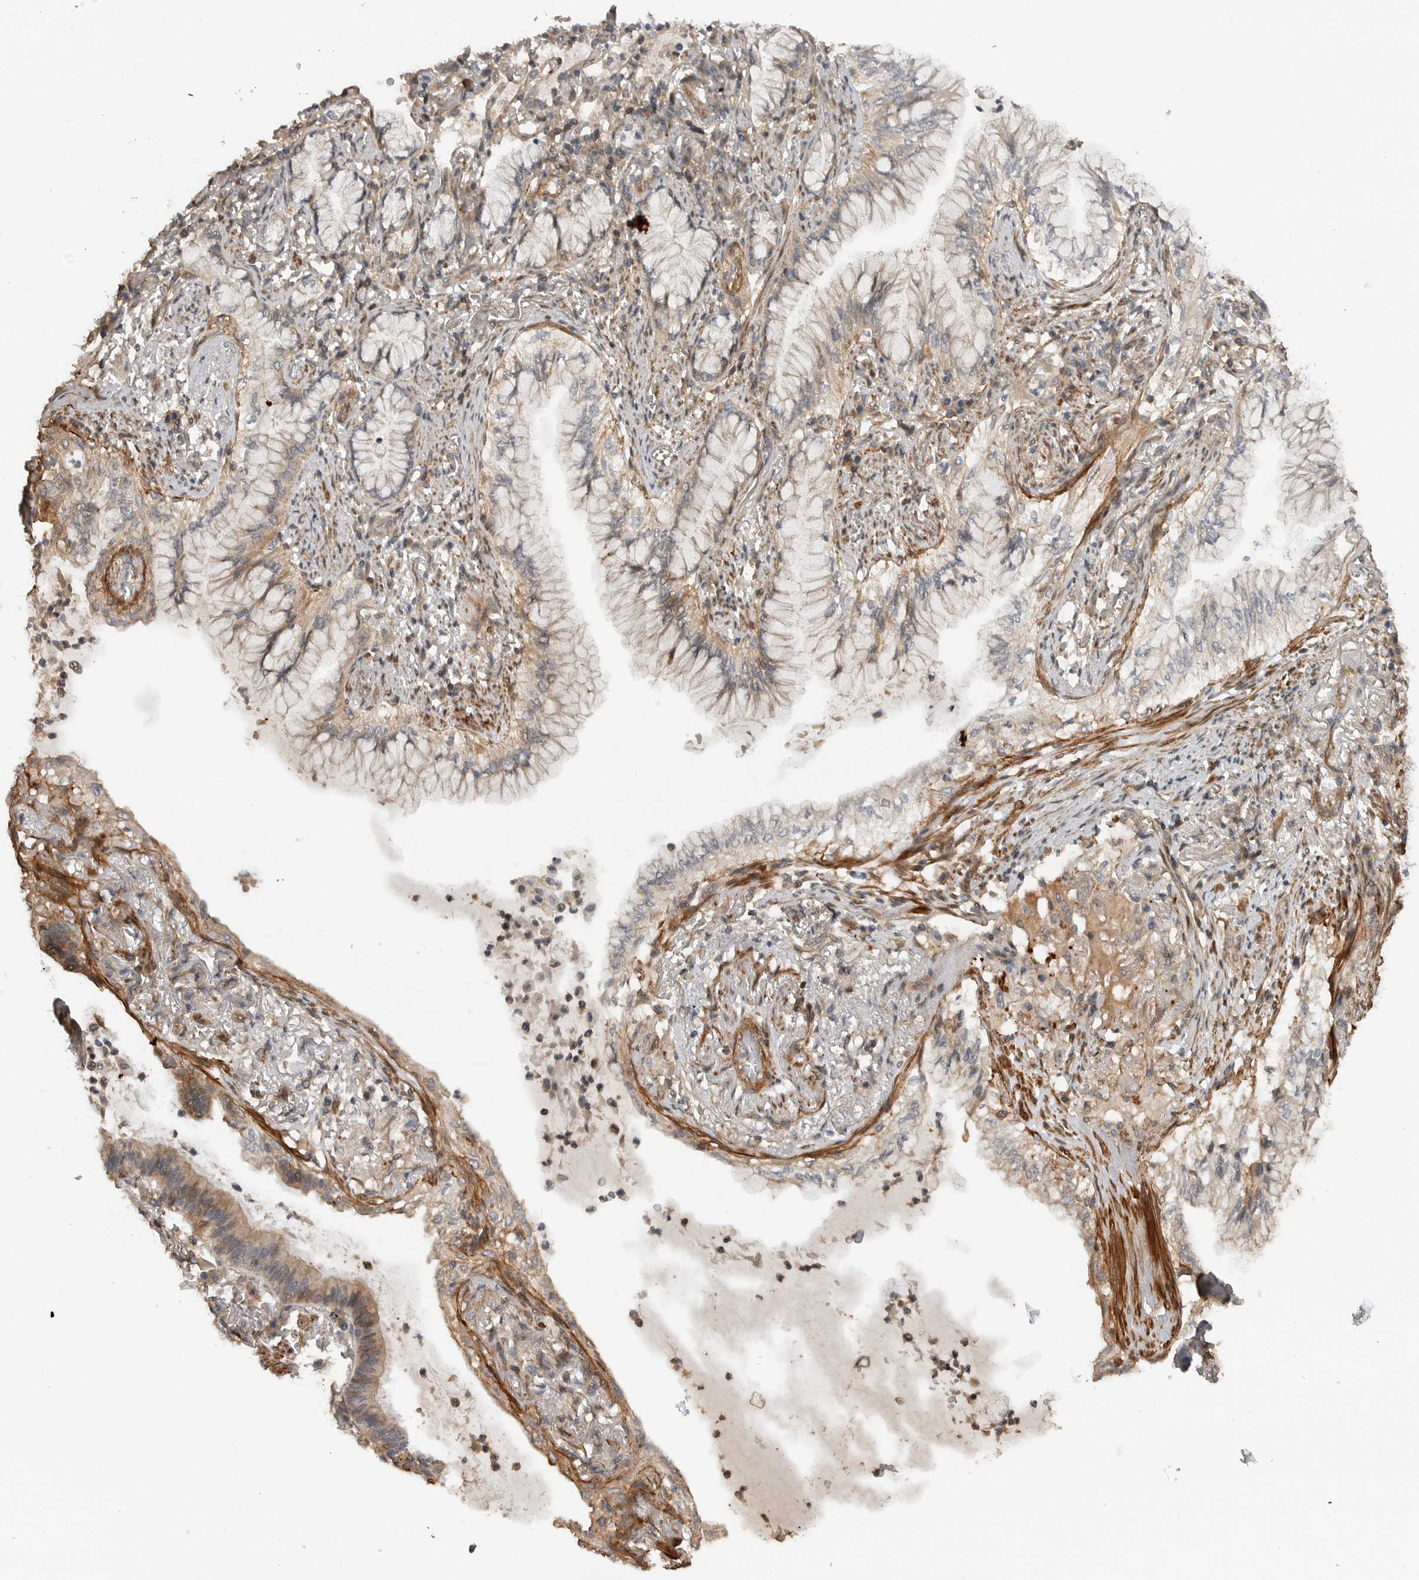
{"staining": {"intensity": "moderate", "quantity": "25%-75%", "location": "cytoplasmic/membranous"}, "tissue": "lung cancer", "cell_type": "Tumor cells", "image_type": "cancer", "snomed": [{"axis": "morphology", "description": "Adenocarcinoma, NOS"}, {"axis": "topography", "description": "Lung"}], "caption": "Immunohistochemical staining of lung adenocarcinoma displays moderate cytoplasmic/membranous protein positivity in approximately 25%-75% of tumor cells.", "gene": "TRIM56", "patient": {"sex": "female", "age": 70}}